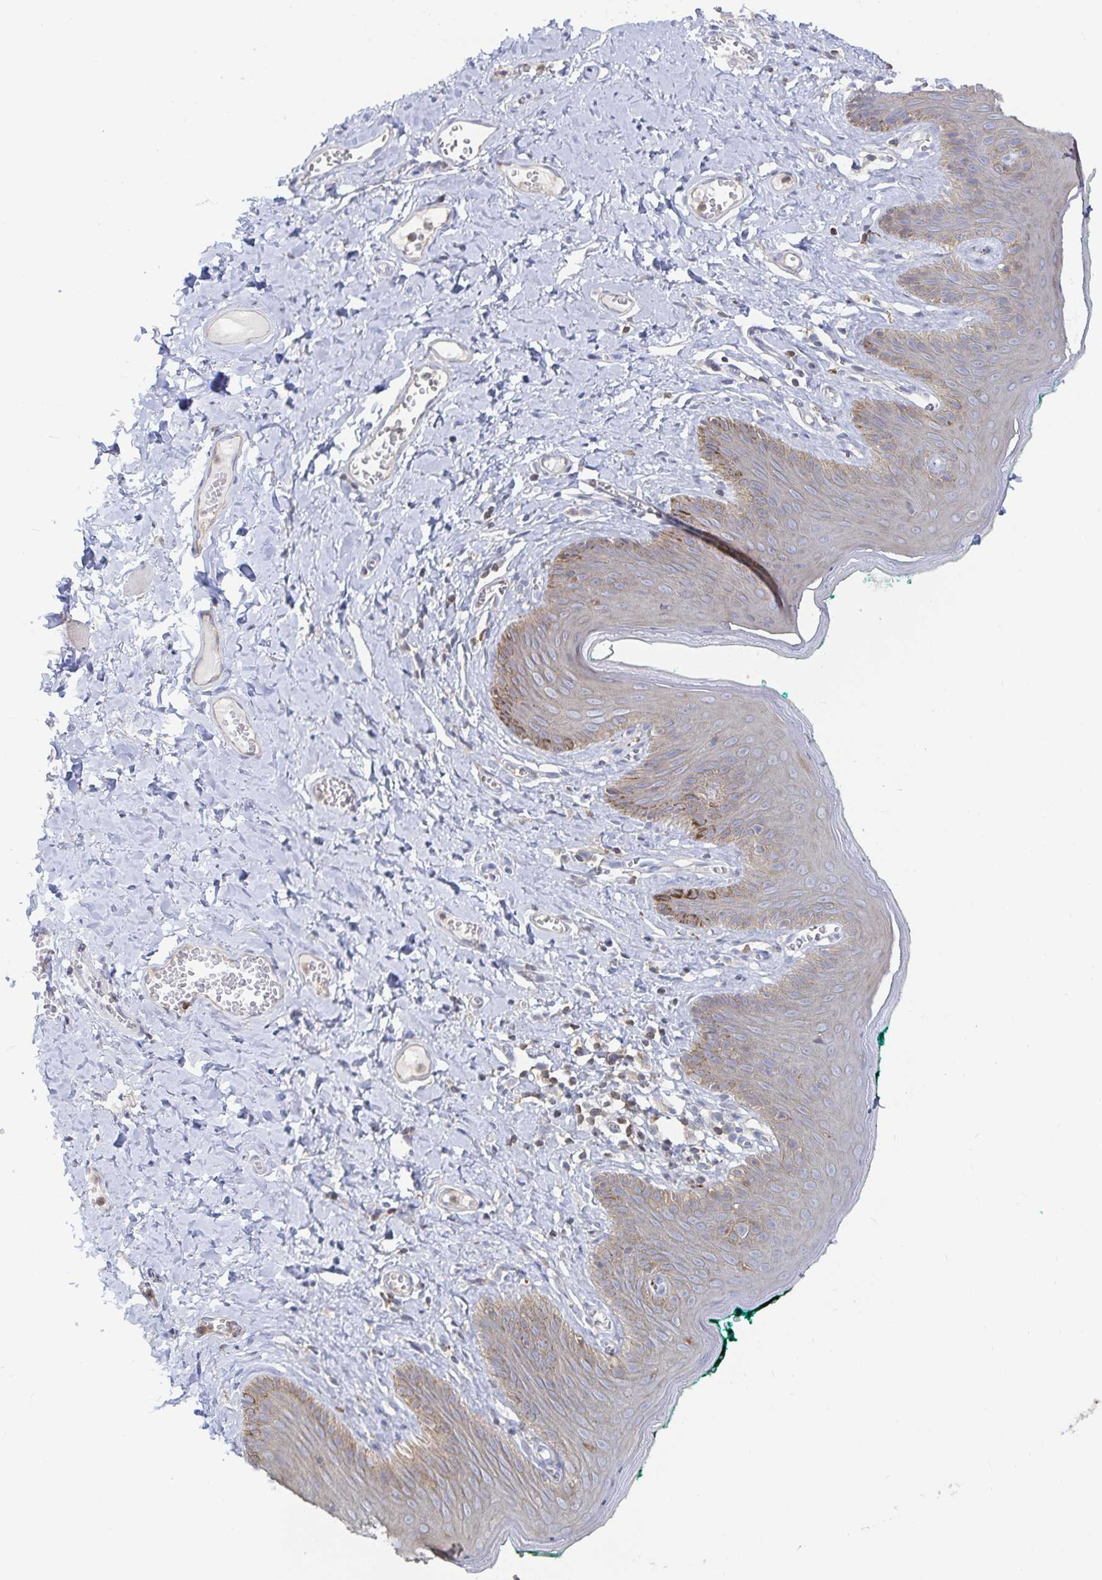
{"staining": {"intensity": "negative", "quantity": "none", "location": "none"}, "tissue": "skin", "cell_type": "Epidermal cells", "image_type": "normal", "snomed": [{"axis": "morphology", "description": "Normal tissue, NOS"}, {"axis": "topography", "description": "Vulva"}, {"axis": "topography", "description": "Peripheral nerve tissue"}], "caption": "Immunohistochemical staining of normal human skin shows no significant positivity in epidermal cells. (DAB immunohistochemistry (IHC), high magnification).", "gene": "PIK3CD", "patient": {"sex": "female", "age": 66}}